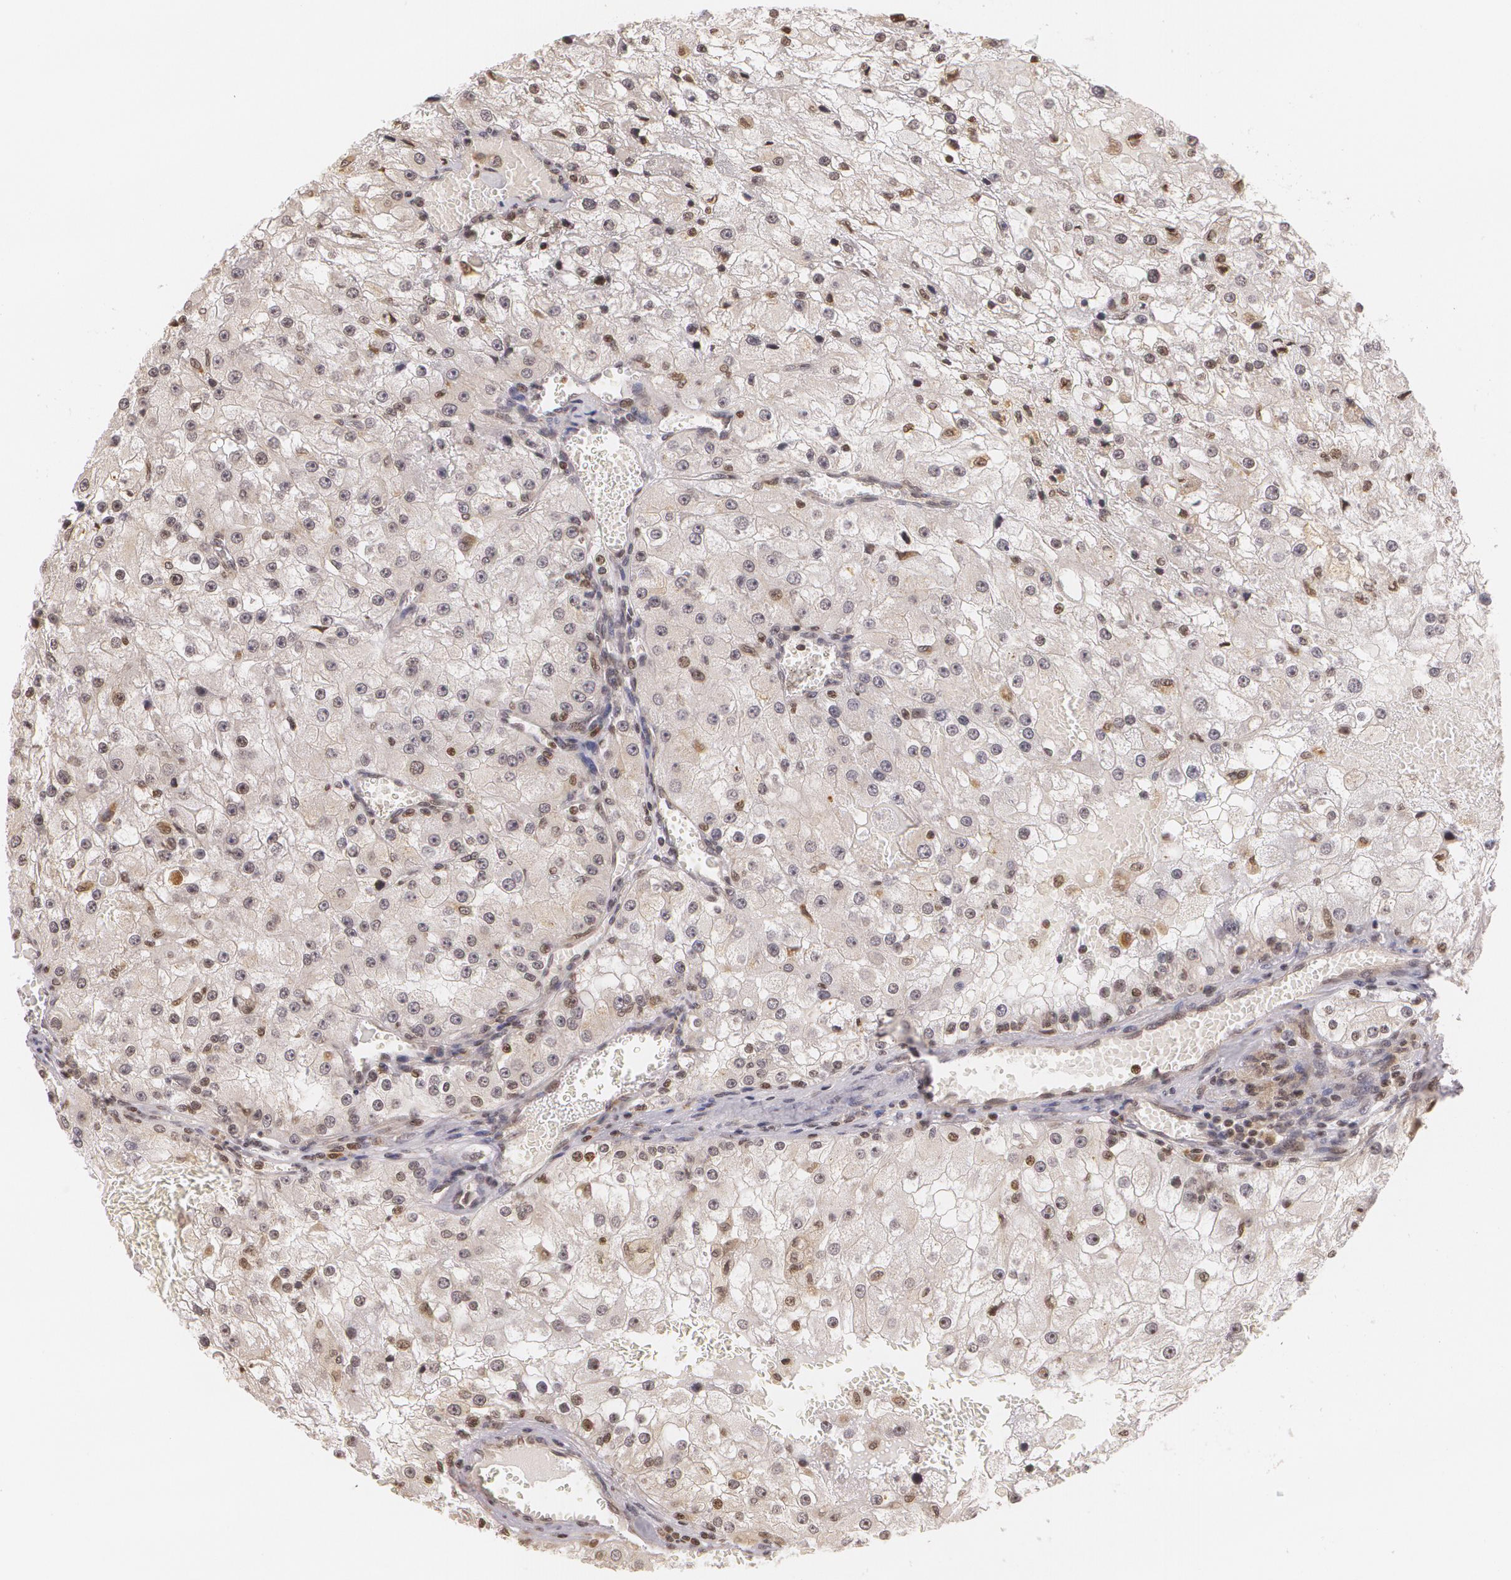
{"staining": {"intensity": "weak", "quantity": "25%-75%", "location": "cytoplasmic/membranous,nuclear"}, "tissue": "renal cancer", "cell_type": "Tumor cells", "image_type": "cancer", "snomed": [{"axis": "morphology", "description": "Adenocarcinoma, NOS"}, {"axis": "topography", "description": "Kidney"}], "caption": "Immunohistochemical staining of renal cancer (adenocarcinoma) demonstrates weak cytoplasmic/membranous and nuclear protein staining in approximately 25%-75% of tumor cells. The protein of interest is stained brown, and the nuclei are stained in blue (DAB (3,3'-diaminobenzidine) IHC with brightfield microscopy, high magnification).", "gene": "VAV3", "patient": {"sex": "female", "age": 74}}